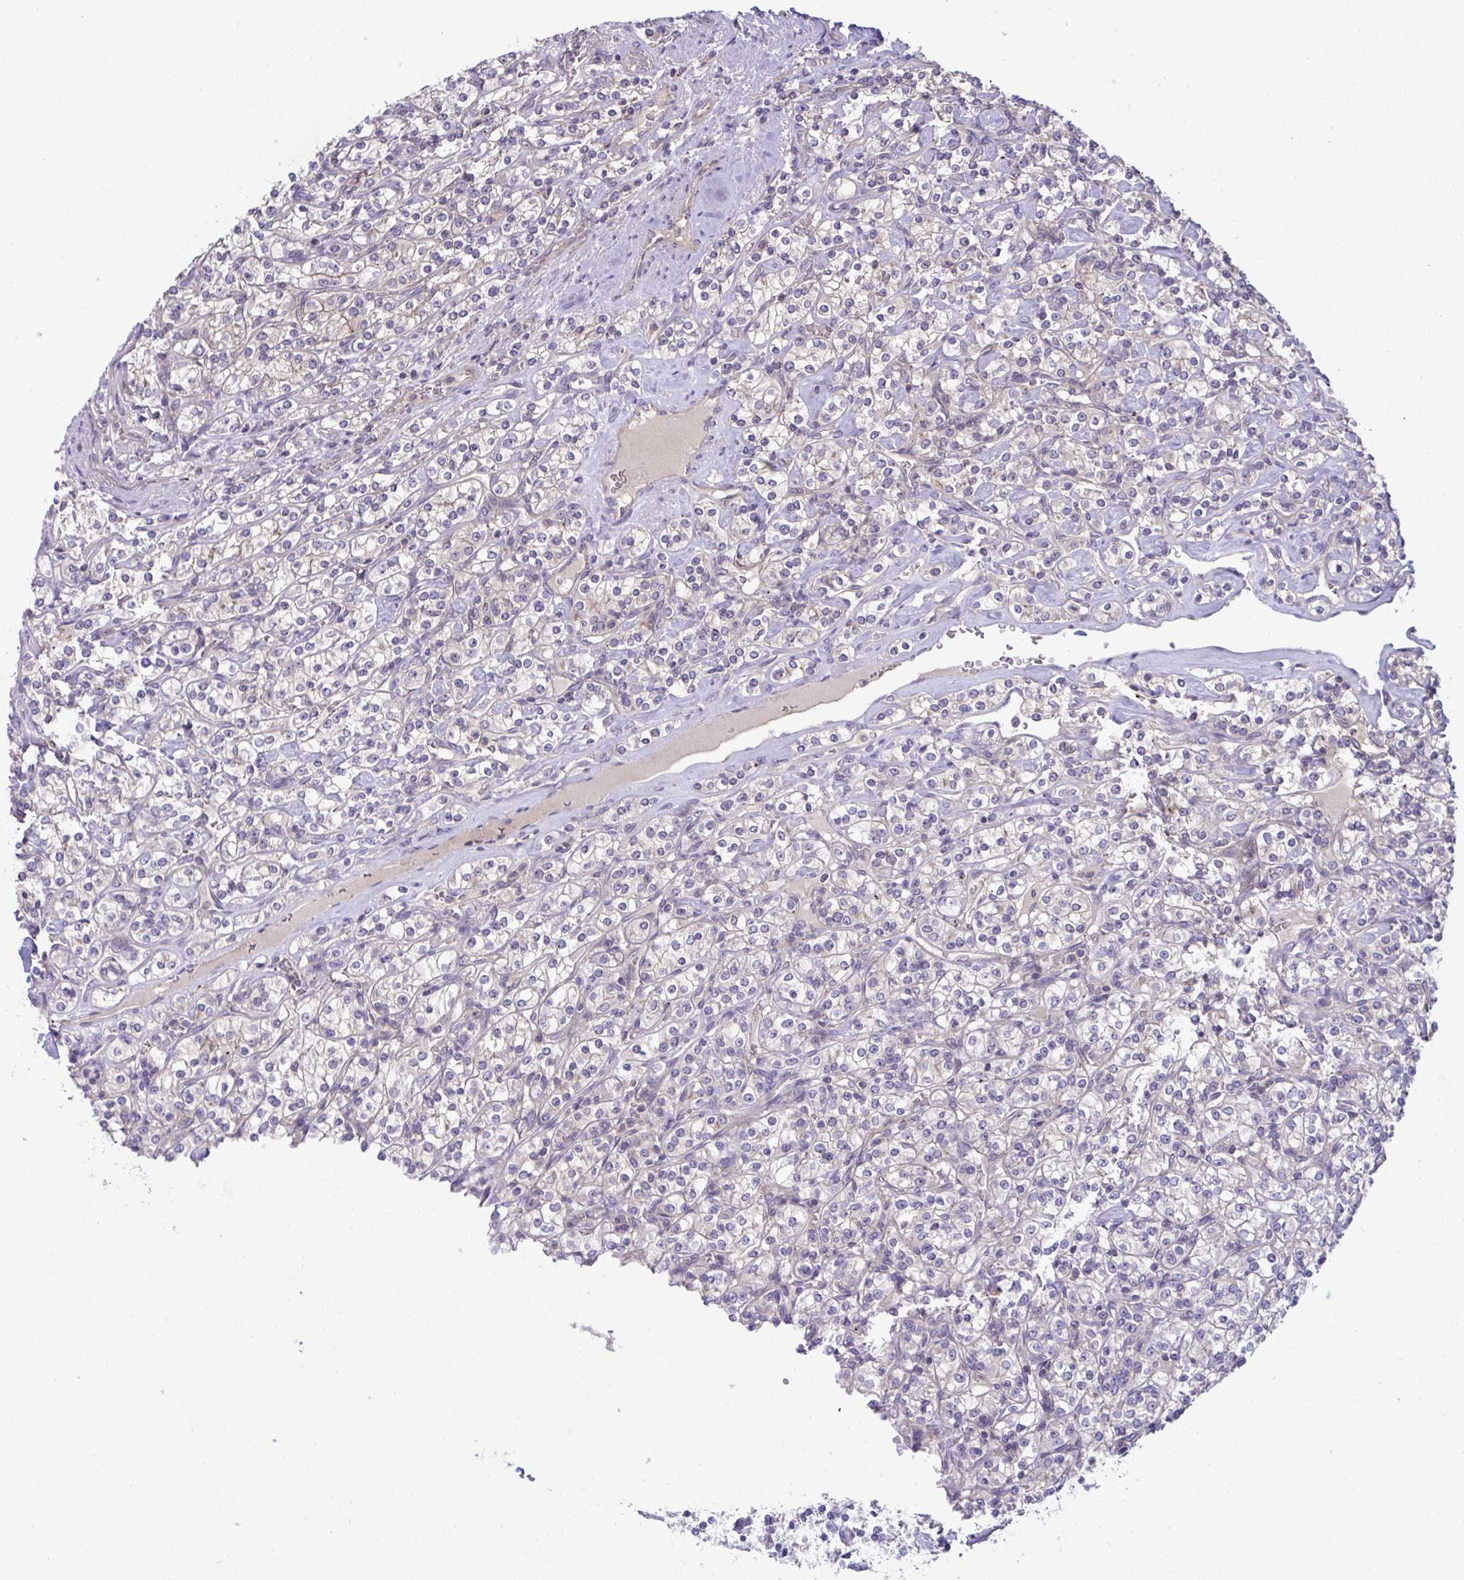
{"staining": {"intensity": "weak", "quantity": "<25%", "location": "cytoplasmic/membranous"}, "tissue": "renal cancer", "cell_type": "Tumor cells", "image_type": "cancer", "snomed": [{"axis": "morphology", "description": "Adenocarcinoma, NOS"}, {"axis": "topography", "description": "Kidney"}], "caption": "Tumor cells are negative for protein expression in human renal cancer (adenocarcinoma).", "gene": "IST1", "patient": {"sex": "male", "age": 77}}